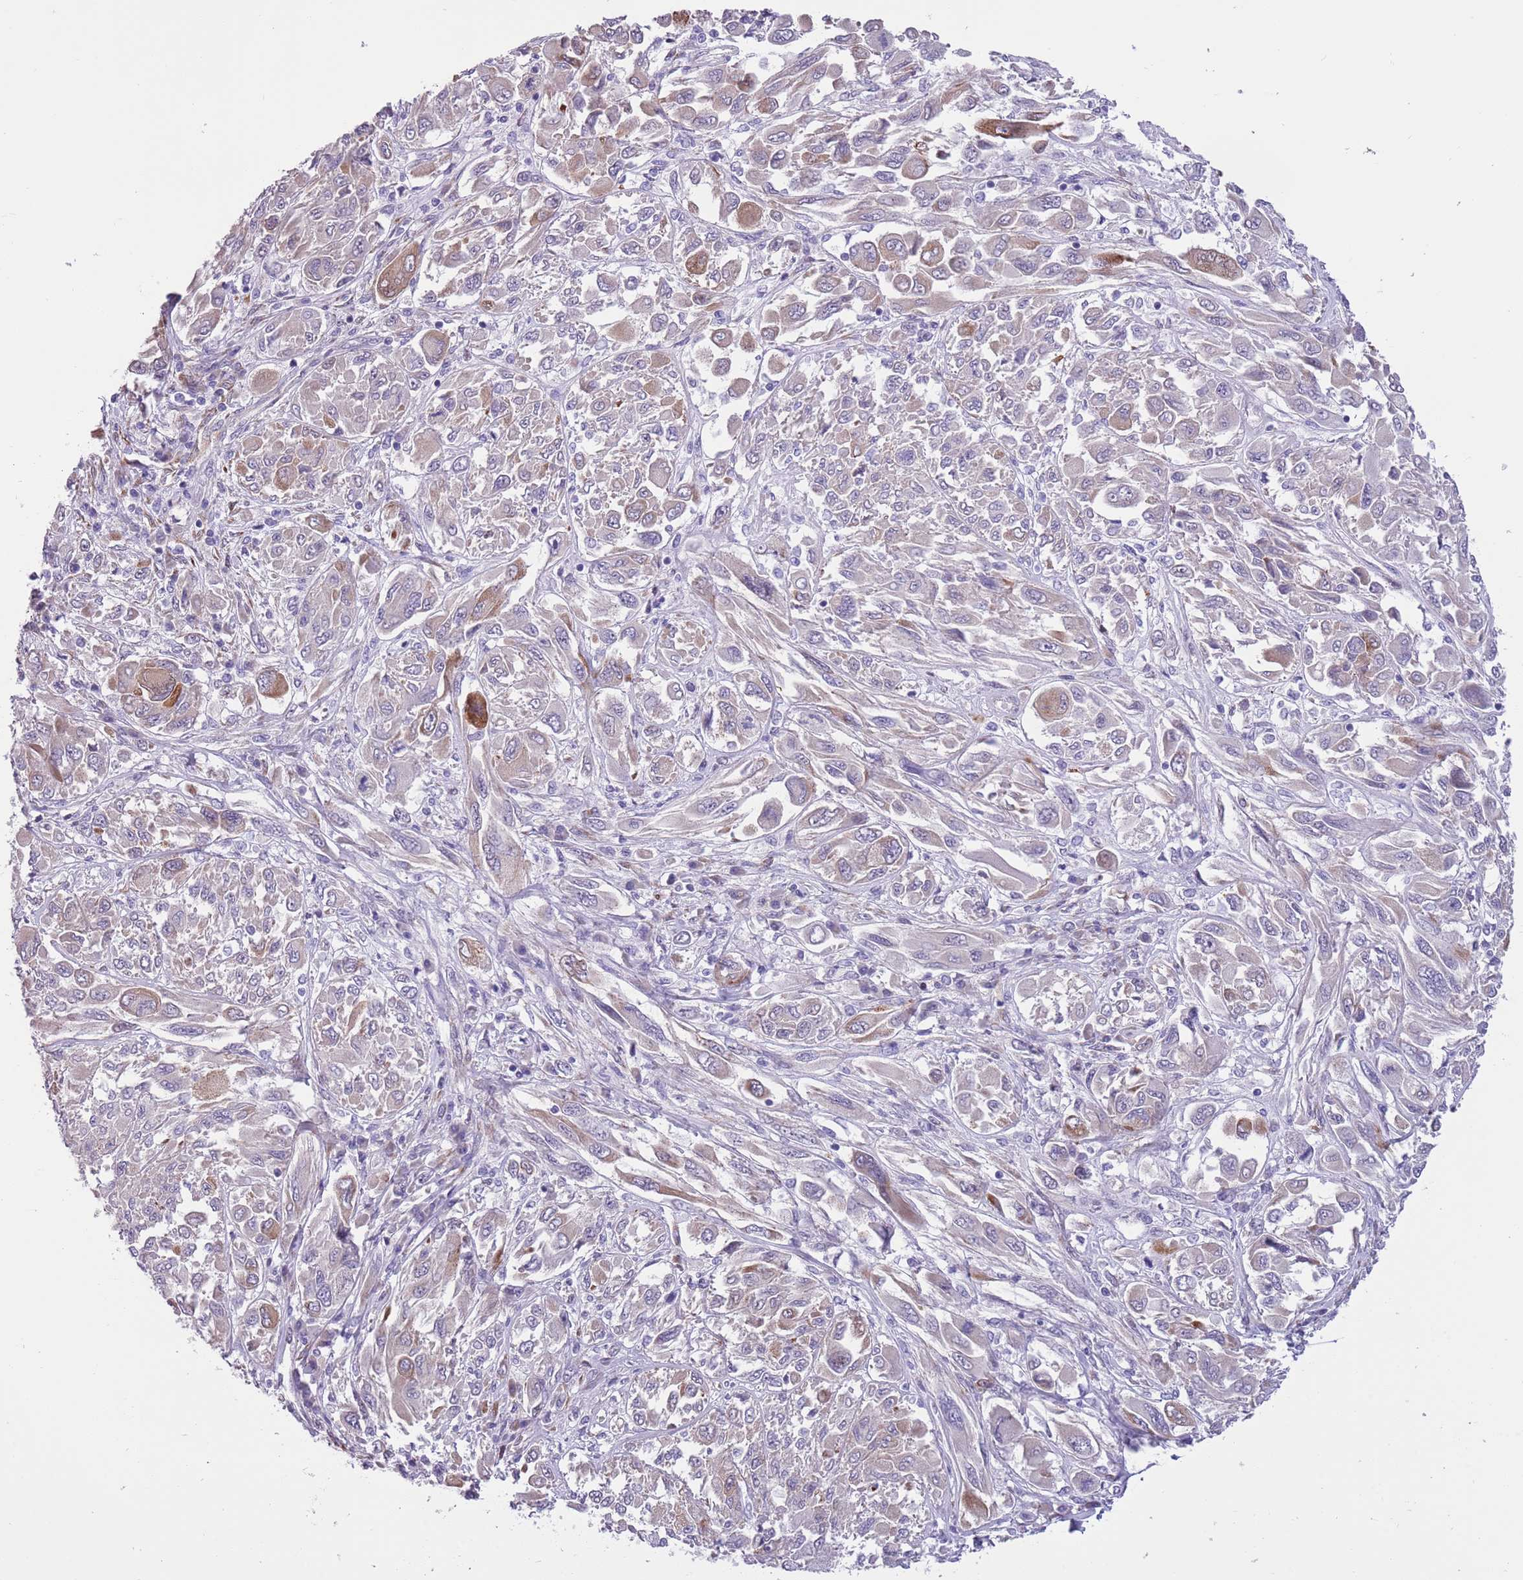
{"staining": {"intensity": "moderate", "quantity": "<25%", "location": "cytoplasmic/membranous"}, "tissue": "melanoma", "cell_type": "Tumor cells", "image_type": "cancer", "snomed": [{"axis": "morphology", "description": "Malignant melanoma, NOS"}, {"axis": "topography", "description": "Skin"}], "caption": "Human malignant melanoma stained for a protein (brown) demonstrates moderate cytoplasmic/membranous positive staining in approximately <25% of tumor cells.", "gene": "MRPL32", "patient": {"sex": "female", "age": 91}}